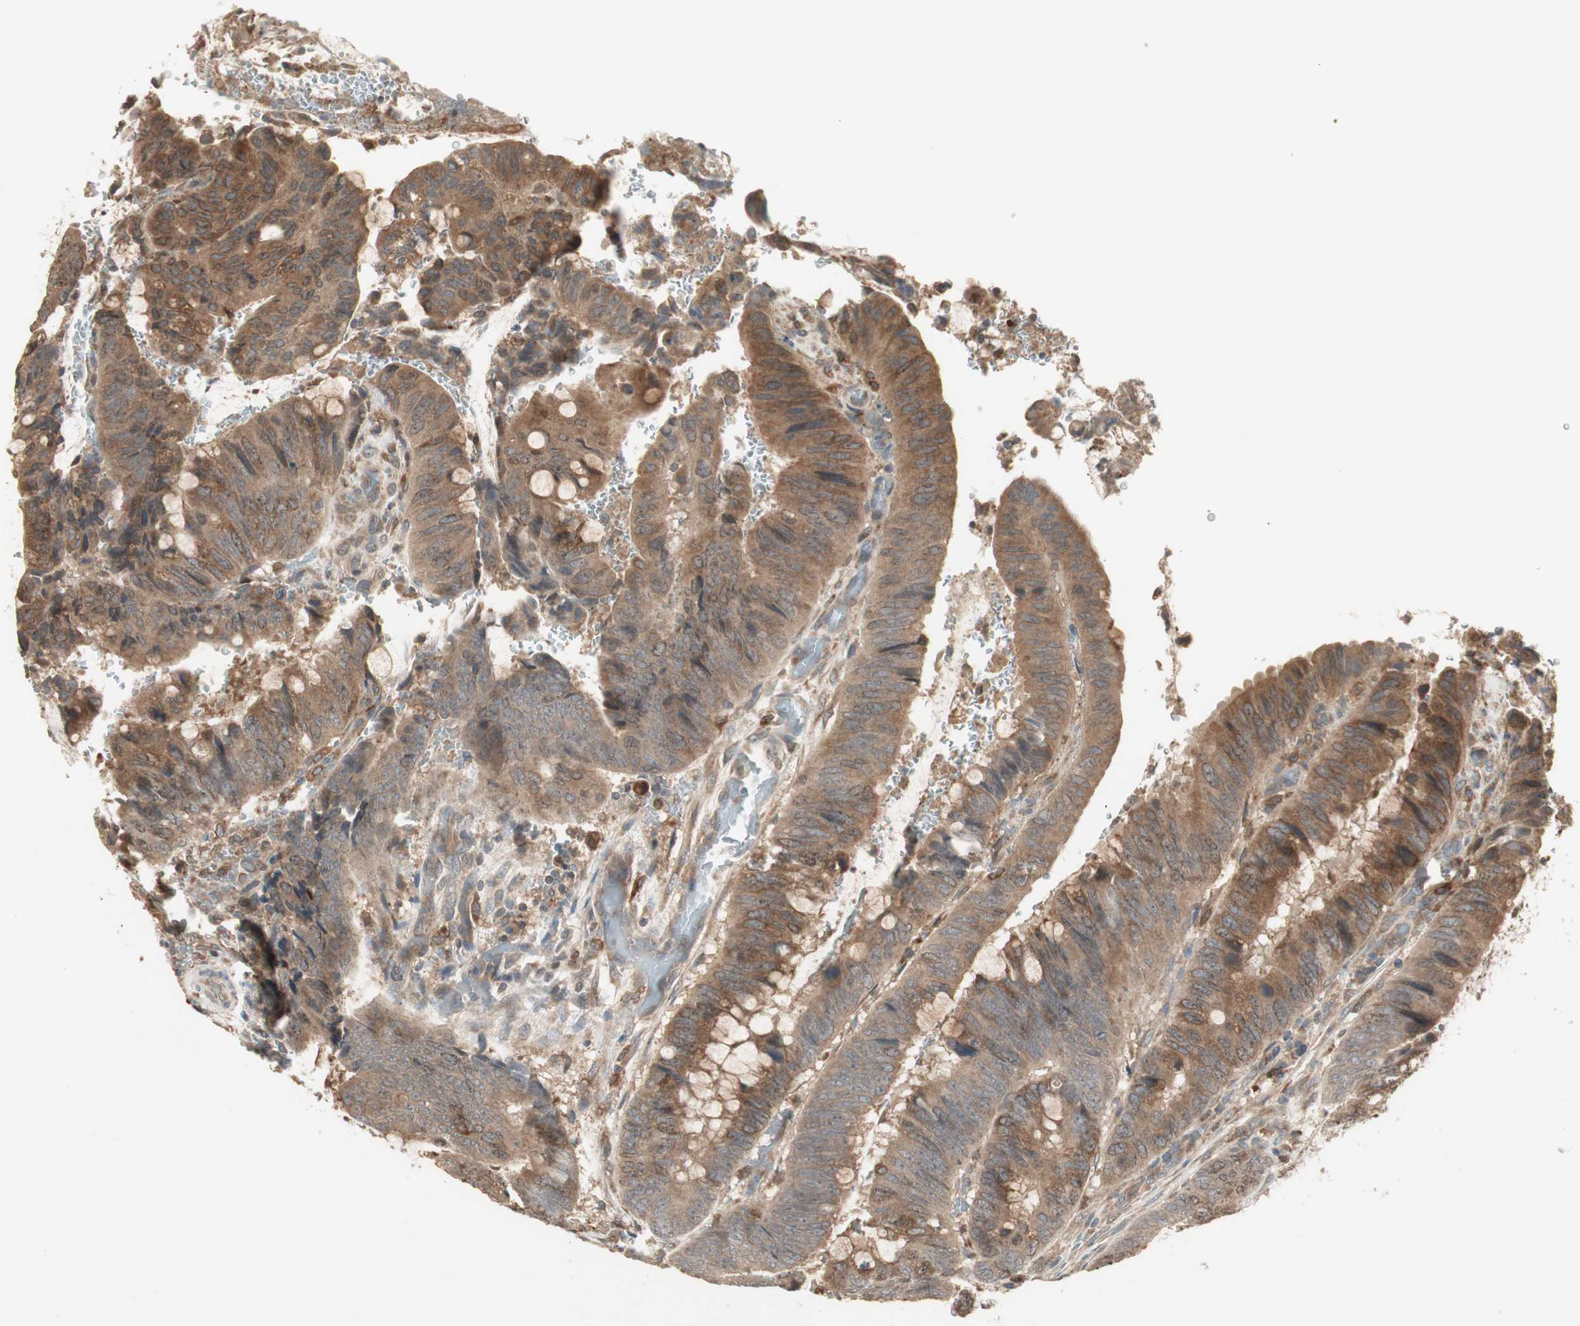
{"staining": {"intensity": "moderate", "quantity": ">75%", "location": "cytoplasmic/membranous"}, "tissue": "colorectal cancer", "cell_type": "Tumor cells", "image_type": "cancer", "snomed": [{"axis": "morphology", "description": "Normal tissue, NOS"}, {"axis": "morphology", "description": "Adenocarcinoma, NOS"}, {"axis": "topography", "description": "Rectum"}, {"axis": "topography", "description": "Peripheral nerve tissue"}], "caption": "Immunohistochemistry image of neoplastic tissue: colorectal adenocarcinoma stained using immunohistochemistry reveals medium levels of moderate protein expression localized specifically in the cytoplasmic/membranous of tumor cells, appearing as a cytoplasmic/membranous brown color.", "gene": "ATP6AP2", "patient": {"sex": "male", "age": 92}}